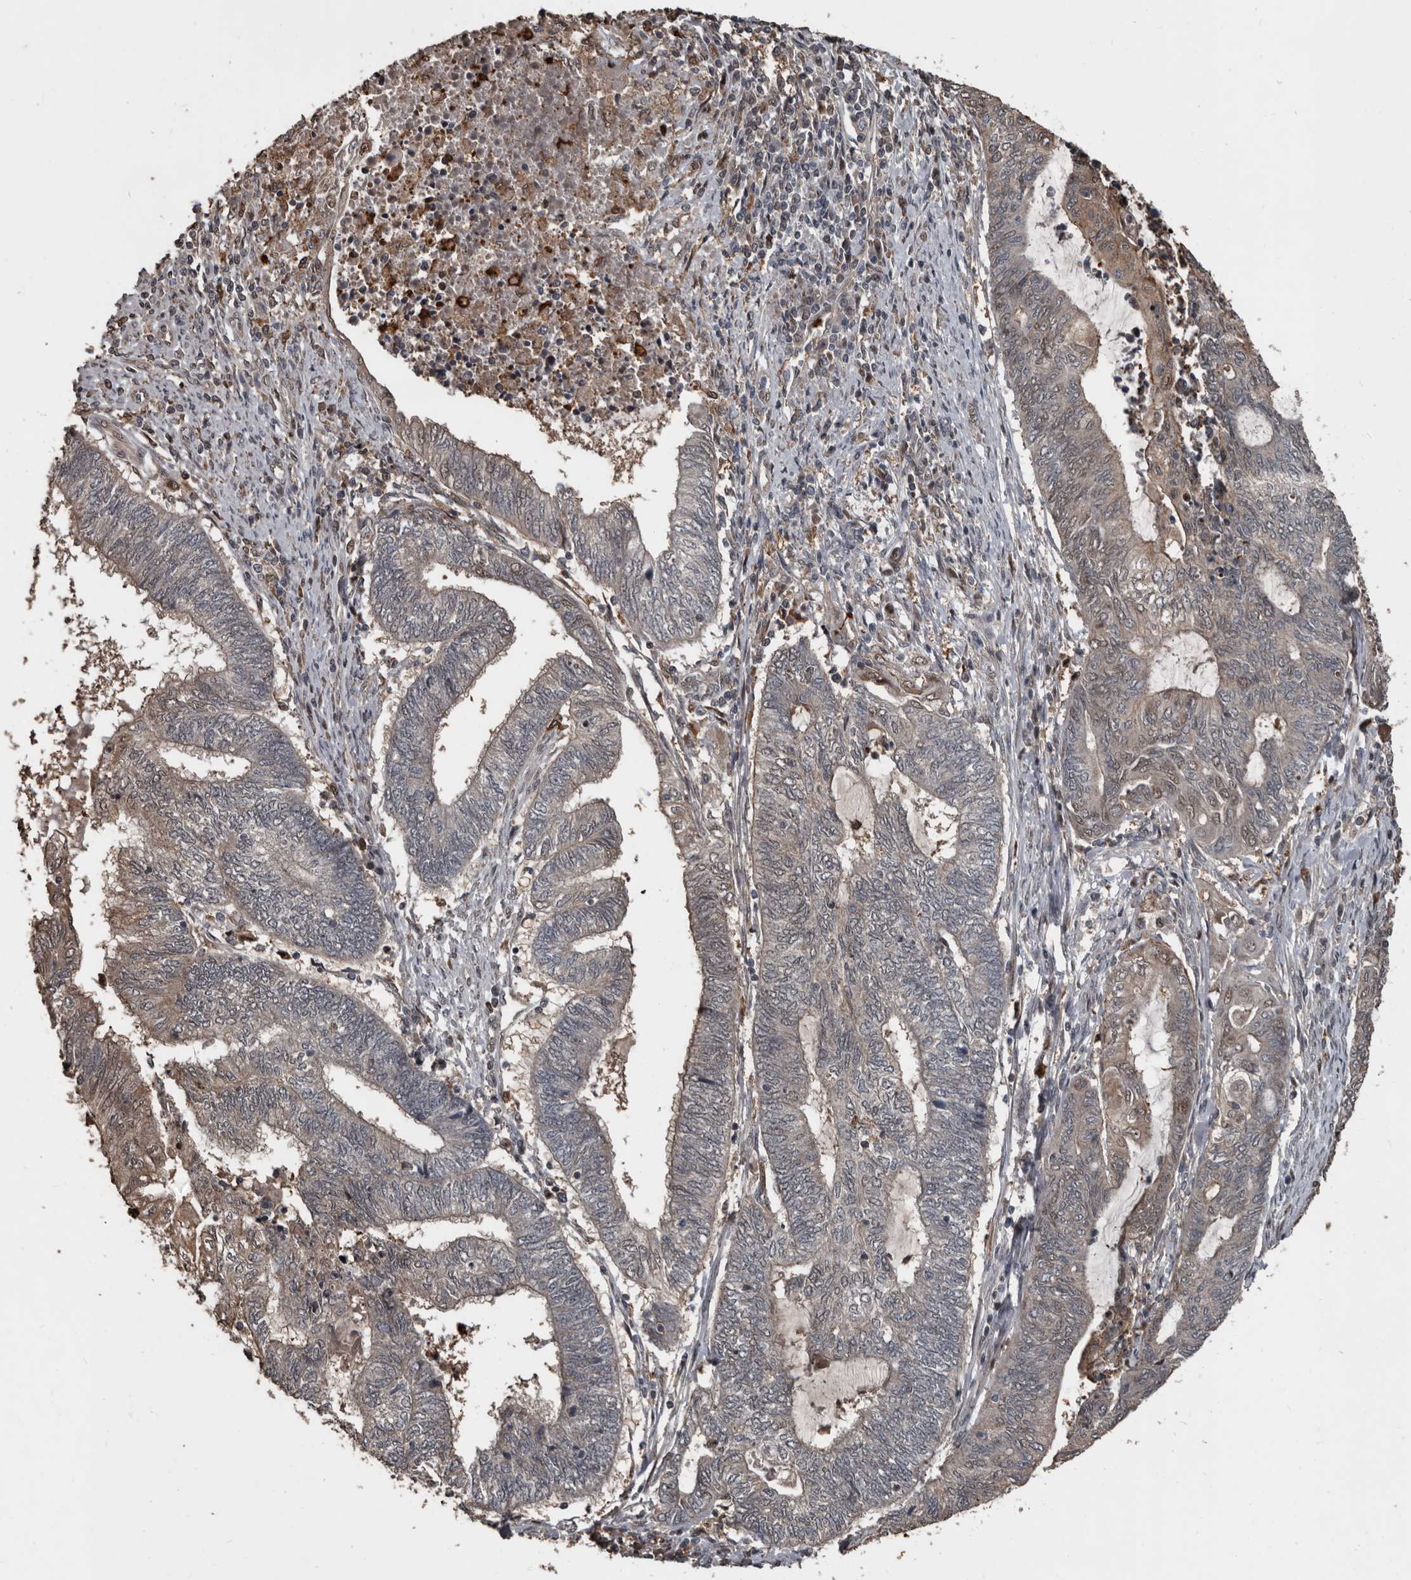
{"staining": {"intensity": "weak", "quantity": "<25%", "location": "cytoplasmic/membranous,nuclear"}, "tissue": "endometrial cancer", "cell_type": "Tumor cells", "image_type": "cancer", "snomed": [{"axis": "morphology", "description": "Adenocarcinoma, NOS"}, {"axis": "topography", "description": "Uterus"}, {"axis": "topography", "description": "Endometrium"}], "caption": "Protein analysis of endometrial cancer shows no significant staining in tumor cells.", "gene": "FSBP", "patient": {"sex": "female", "age": 70}}